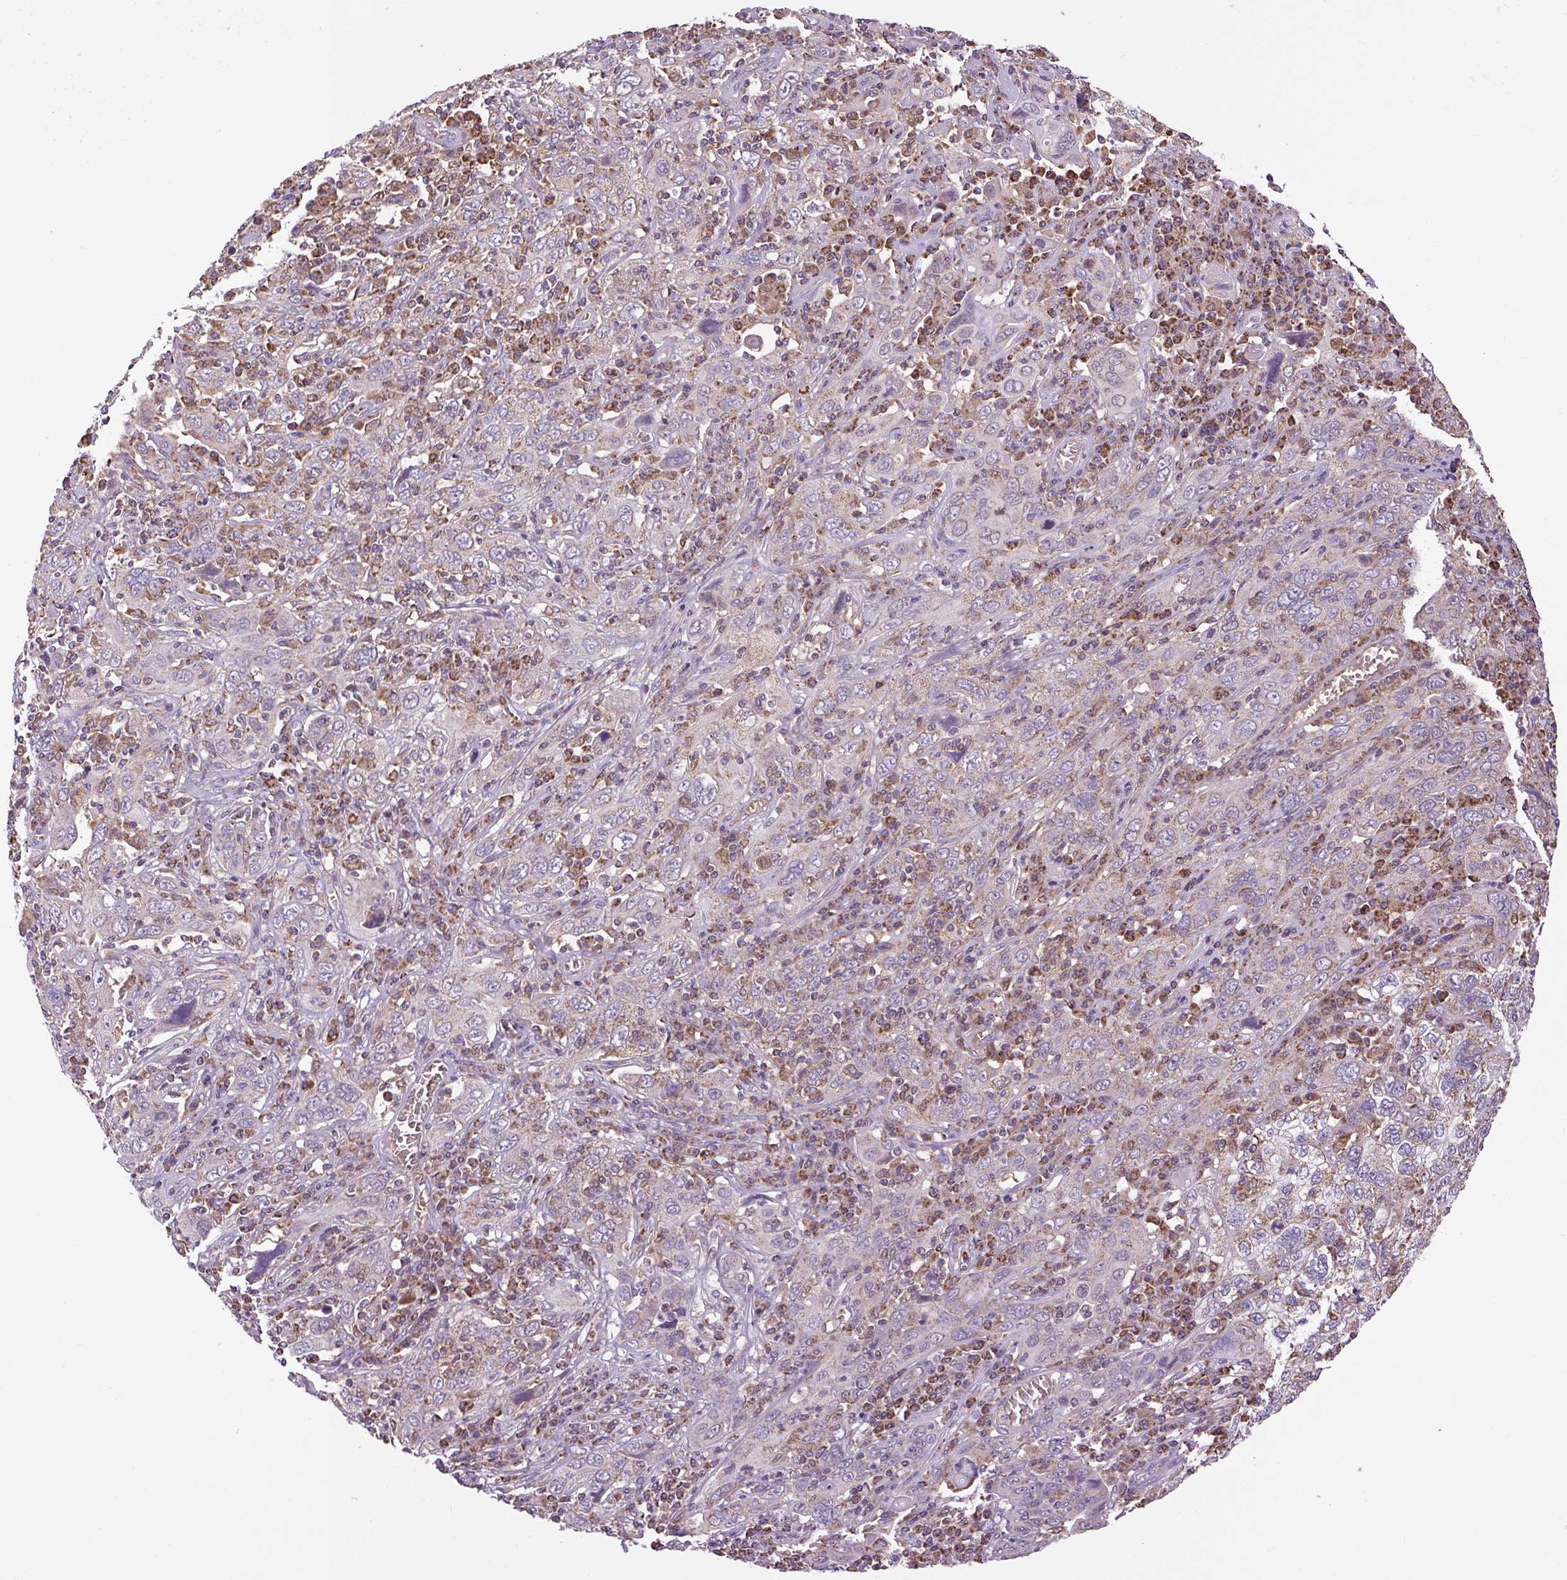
{"staining": {"intensity": "weak", "quantity": "<25%", "location": "cytoplasmic/membranous"}, "tissue": "cervical cancer", "cell_type": "Tumor cells", "image_type": "cancer", "snomed": [{"axis": "morphology", "description": "Squamous cell carcinoma, NOS"}, {"axis": "topography", "description": "Cervix"}], "caption": "Tumor cells show no significant protein positivity in cervical cancer (squamous cell carcinoma). (Brightfield microscopy of DAB immunohistochemistry (IHC) at high magnification).", "gene": "PLCG1", "patient": {"sex": "female", "age": 46}}